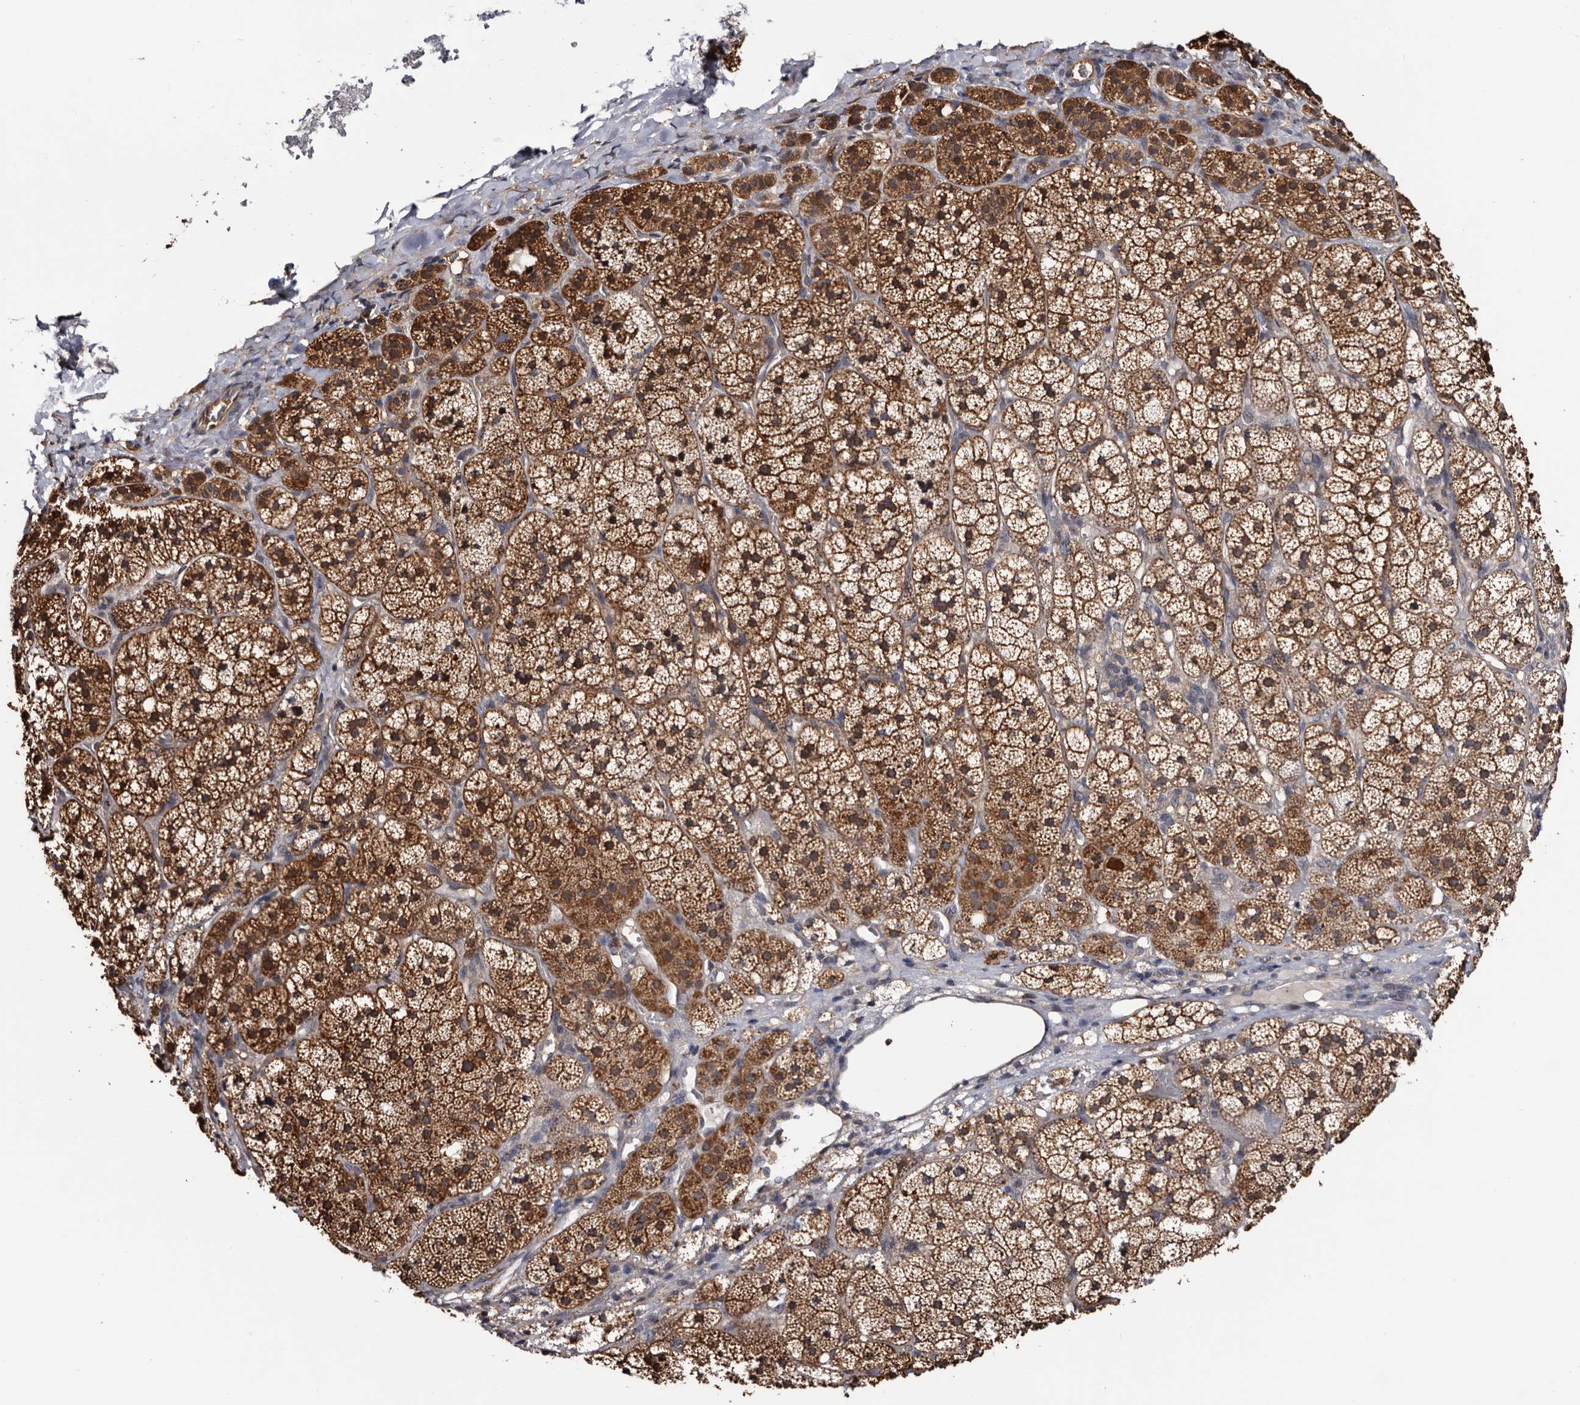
{"staining": {"intensity": "strong", "quantity": ">75%", "location": "cytoplasmic/membranous"}, "tissue": "adrenal gland", "cell_type": "Glandular cells", "image_type": "normal", "snomed": [{"axis": "morphology", "description": "Normal tissue, NOS"}, {"axis": "topography", "description": "Adrenal gland"}], "caption": "Adrenal gland was stained to show a protein in brown. There is high levels of strong cytoplasmic/membranous positivity in approximately >75% of glandular cells. The protein of interest is shown in brown color, while the nuclei are stained blue.", "gene": "TTI2", "patient": {"sex": "female", "age": 44}}